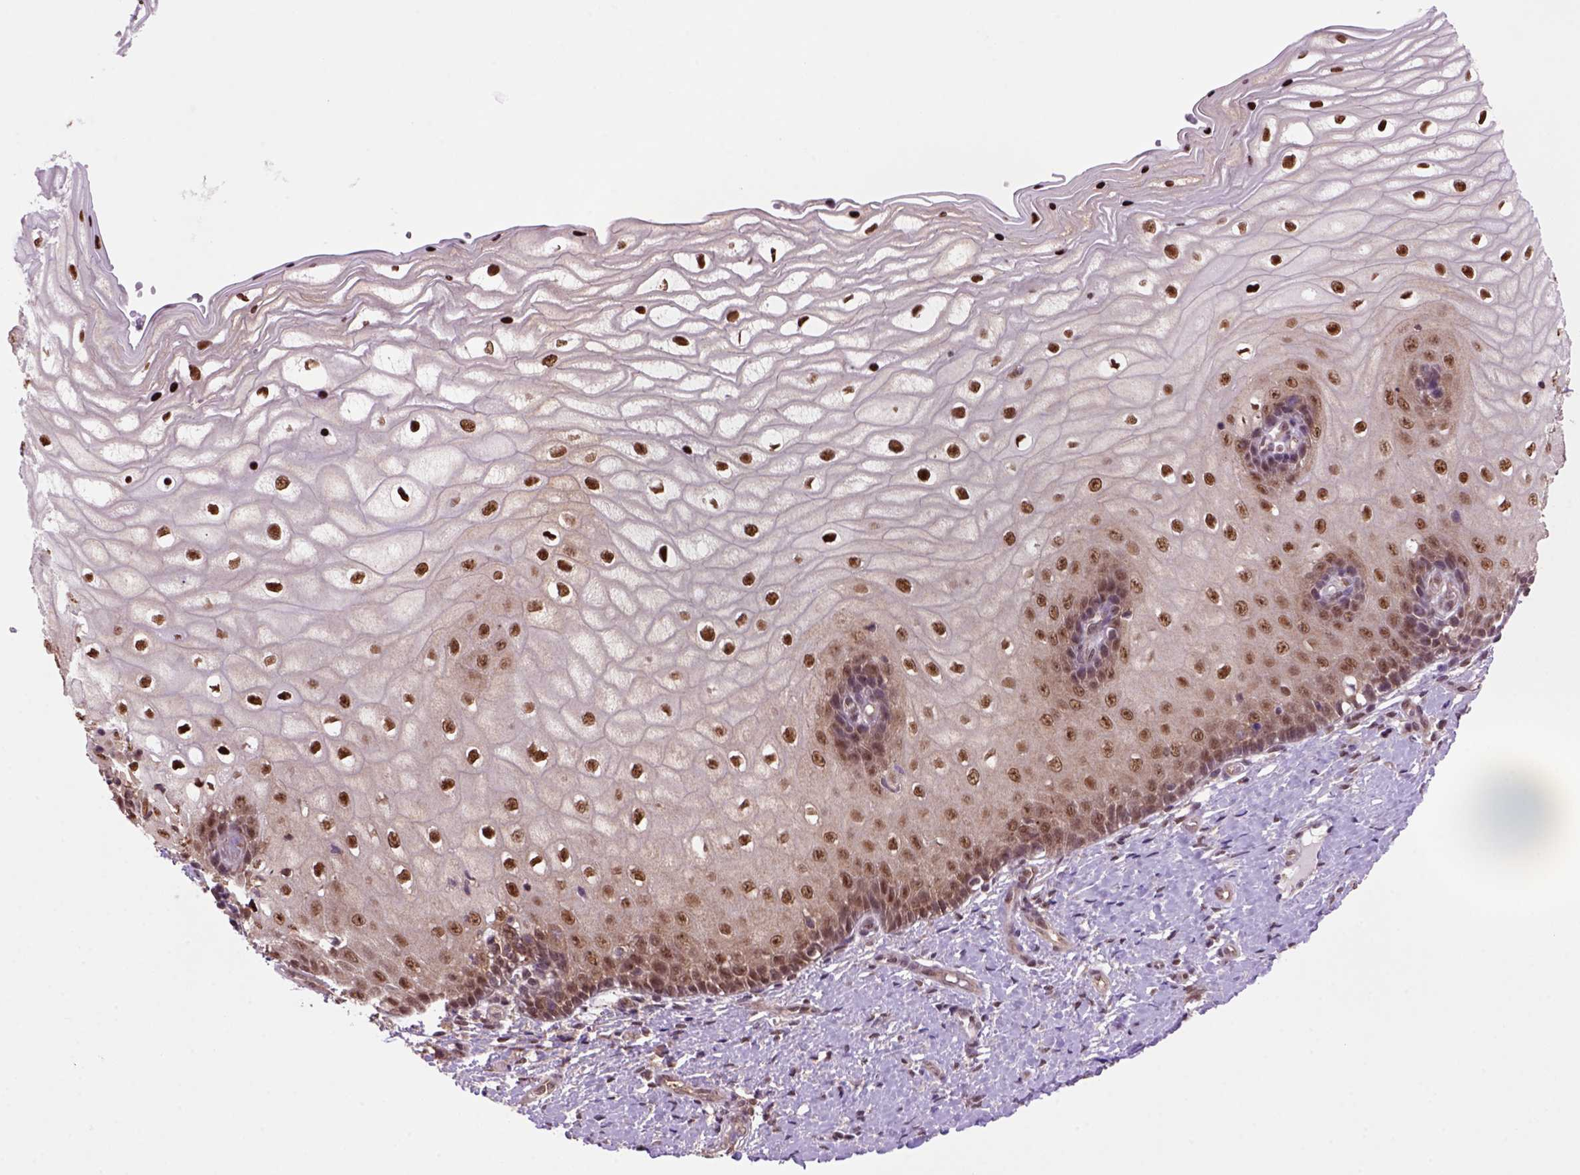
{"staining": {"intensity": "moderate", "quantity": ">75%", "location": "nuclear"}, "tissue": "cervix", "cell_type": "Glandular cells", "image_type": "normal", "snomed": [{"axis": "morphology", "description": "Normal tissue, NOS"}, {"axis": "topography", "description": "Cervix"}], "caption": "Approximately >75% of glandular cells in benign cervix display moderate nuclear protein positivity as visualized by brown immunohistochemical staining.", "gene": "PSMC2", "patient": {"sex": "female", "age": 37}}